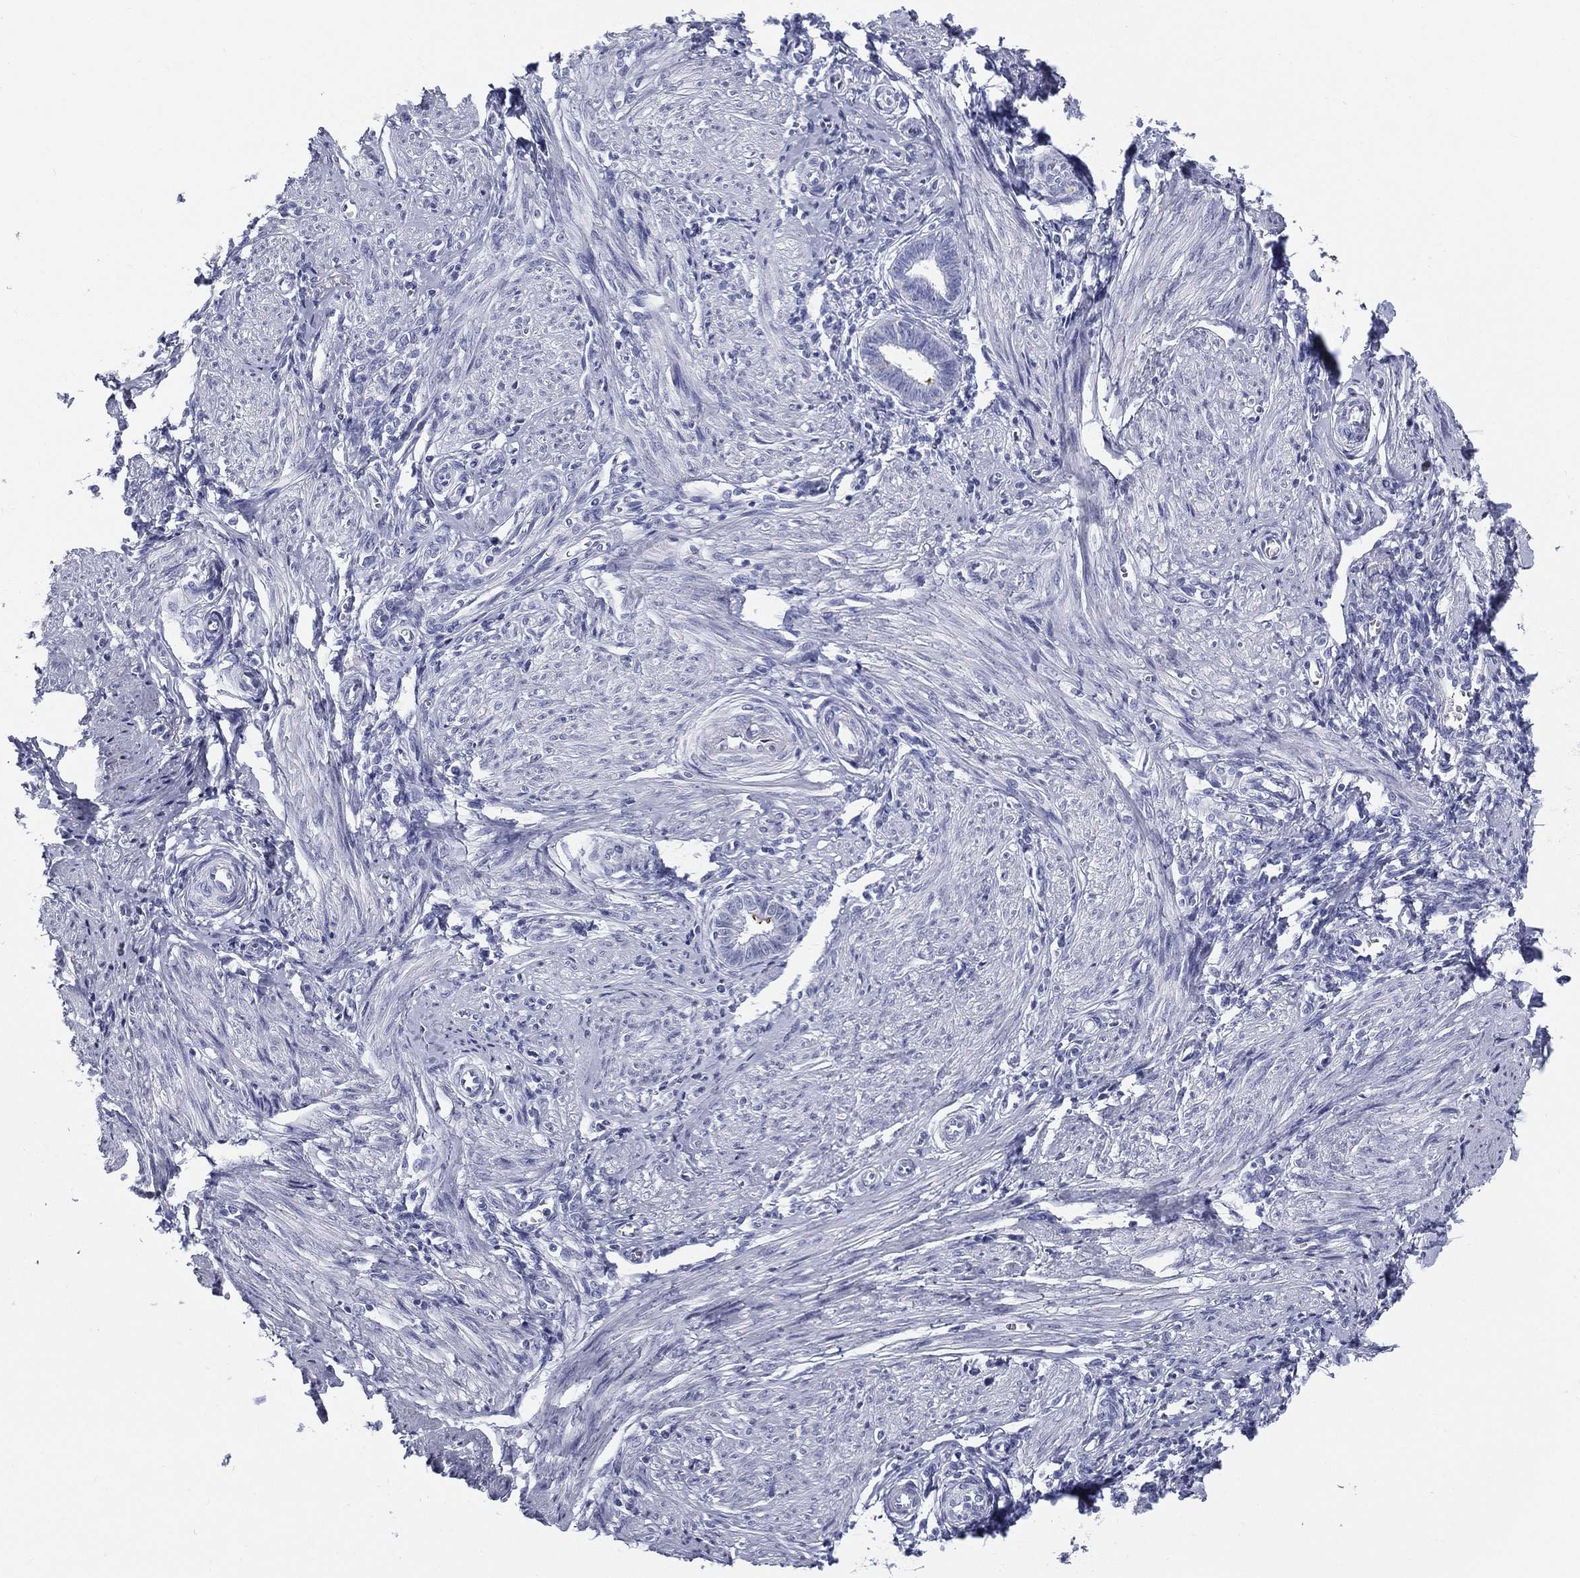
{"staining": {"intensity": "negative", "quantity": "none", "location": "none"}, "tissue": "endometrium", "cell_type": "Cells in endometrial stroma", "image_type": "normal", "snomed": [{"axis": "morphology", "description": "Normal tissue, NOS"}, {"axis": "topography", "description": "Cervix"}, {"axis": "topography", "description": "Endometrium"}], "caption": "This is a photomicrograph of immunohistochemistry staining of benign endometrium, which shows no expression in cells in endometrial stroma.", "gene": "RSPH4A", "patient": {"sex": "female", "age": 37}}